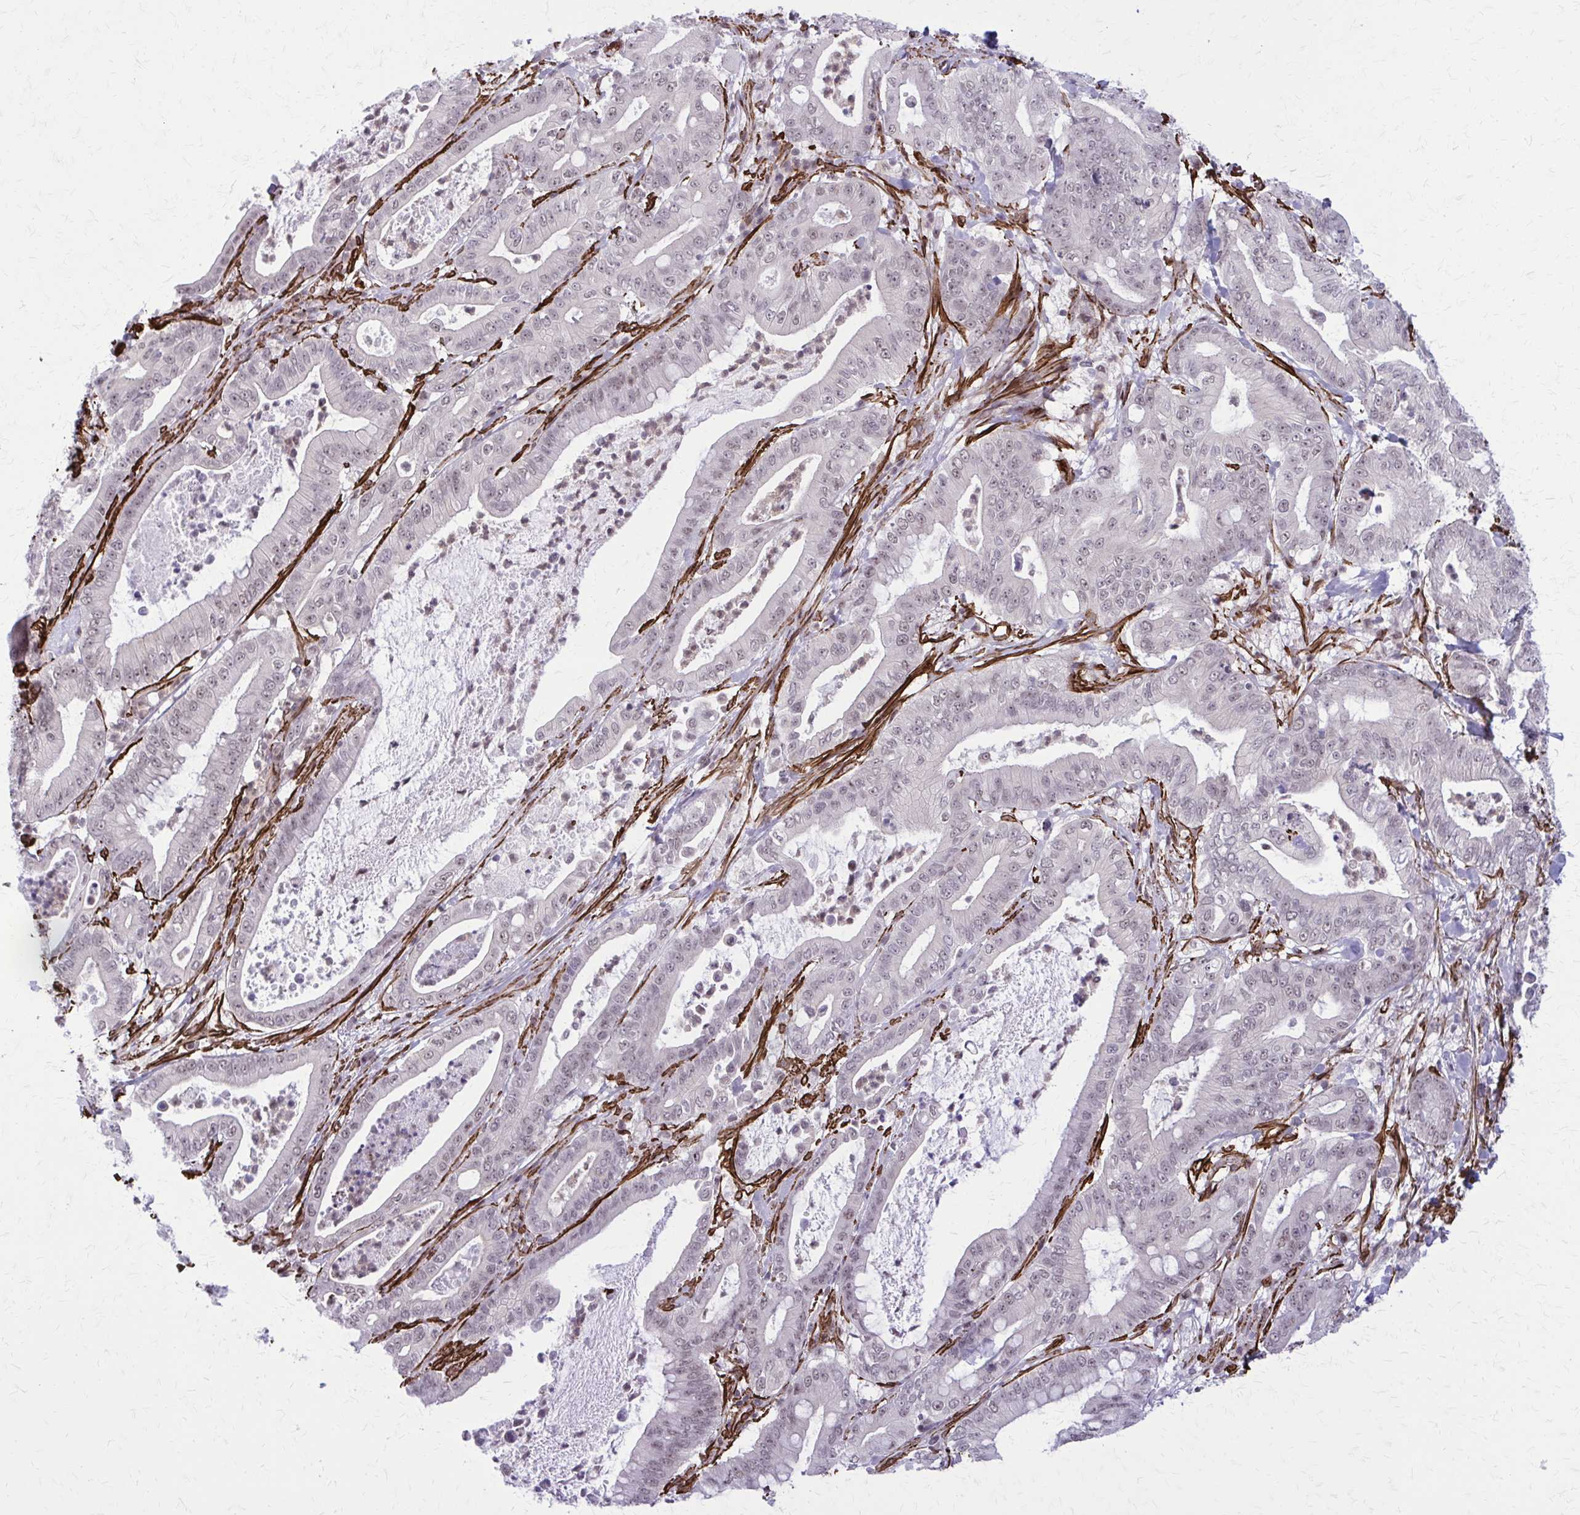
{"staining": {"intensity": "weak", "quantity": "25%-75%", "location": "nuclear"}, "tissue": "pancreatic cancer", "cell_type": "Tumor cells", "image_type": "cancer", "snomed": [{"axis": "morphology", "description": "Adenocarcinoma, NOS"}, {"axis": "topography", "description": "Pancreas"}], "caption": "Human pancreatic adenocarcinoma stained for a protein (brown) demonstrates weak nuclear positive staining in about 25%-75% of tumor cells.", "gene": "NRBF2", "patient": {"sex": "male", "age": 71}}